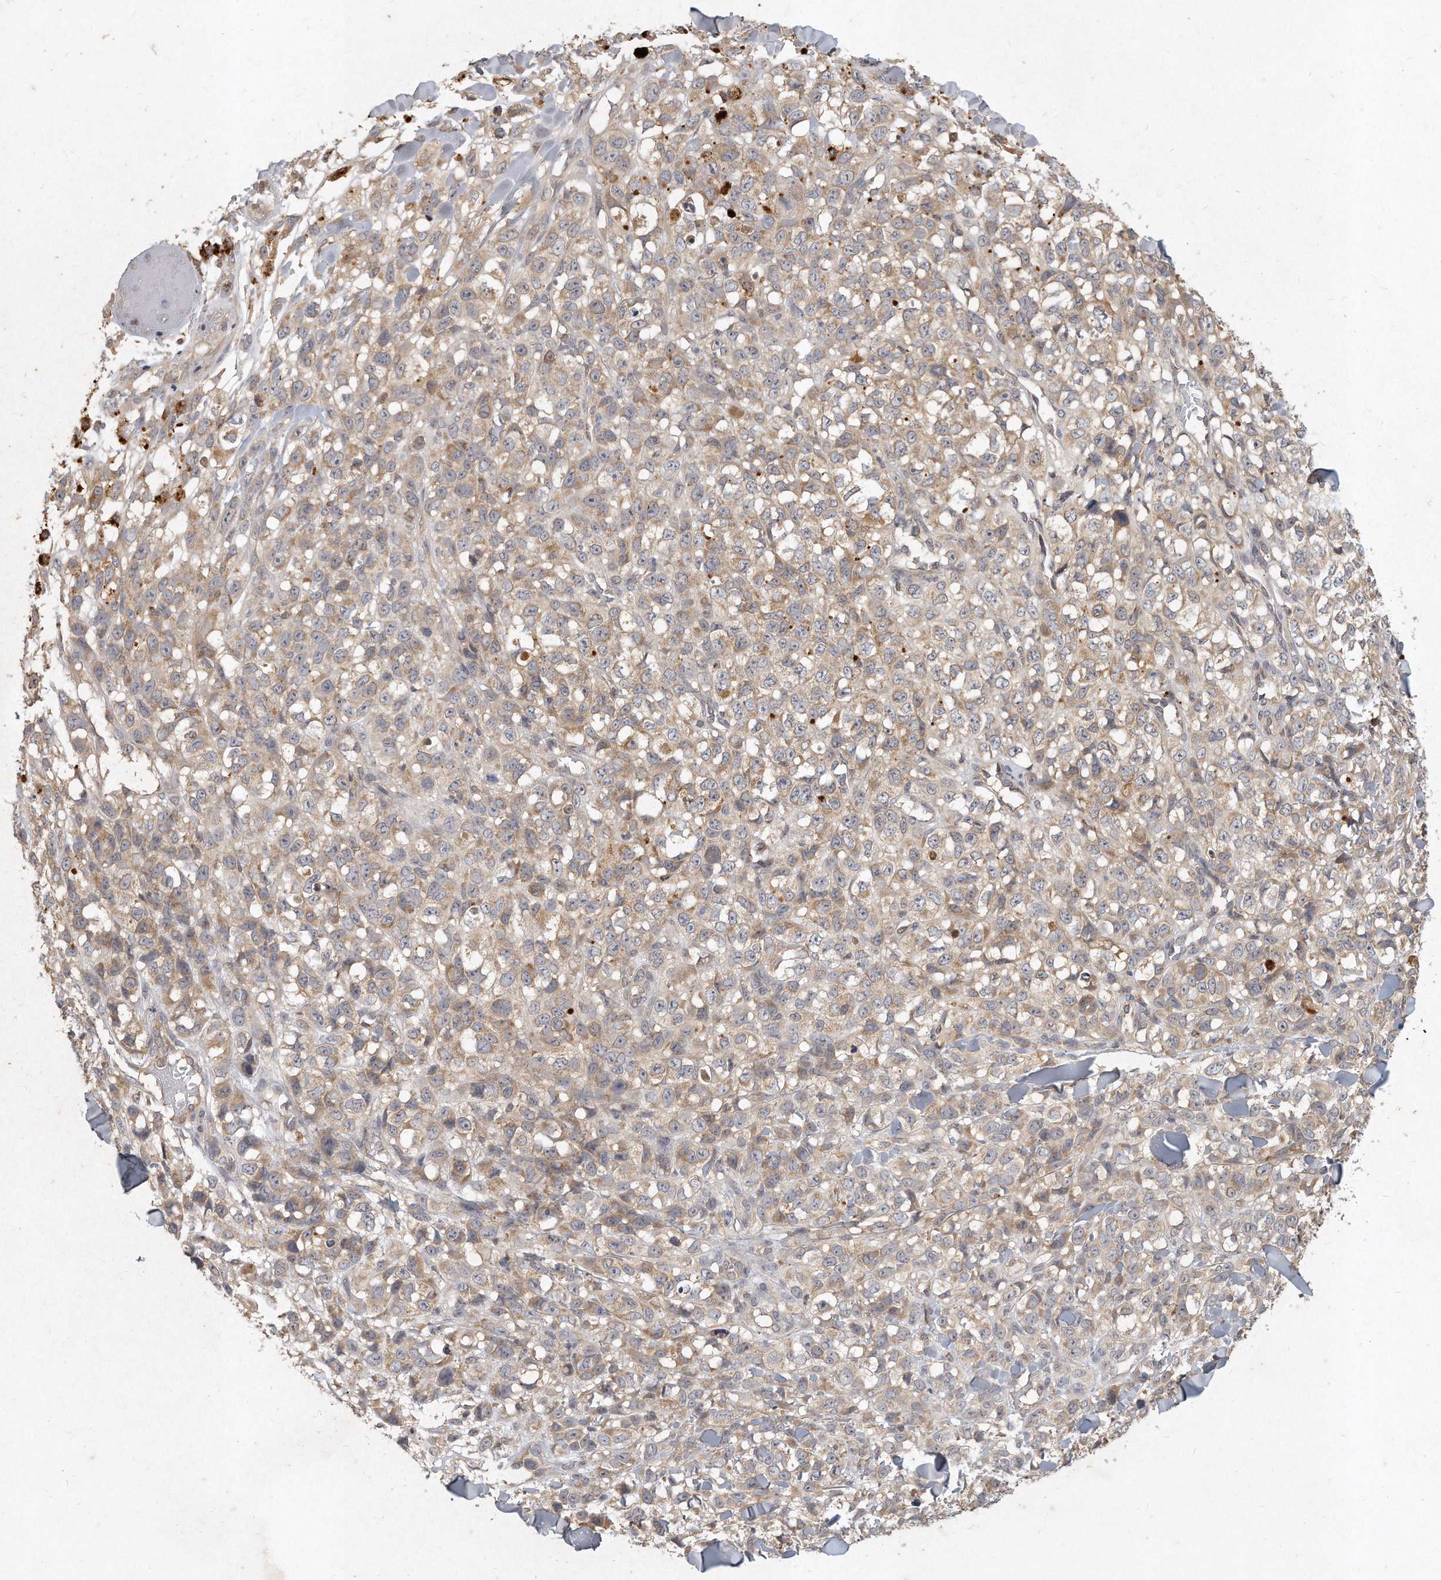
{"staining": {"intensity": "weak", "quantity": ">75%", "location": "cytoplasmic/membranous"}, "tissue": "melanoma", "cell_type": "Tumor cells", "image_type": "cancer", "snomed": [{"axis": "morphology", "description": "Malignant melanoma, Metastatic site"}, {"axis": "topography", "description": "Skin"}], "caption": "Immunohistochemistry histopathology image of neoplastic tissue: malignant melanoma (metastatic site) stained using immunohistochemistry reveals low levels of weak protein expression localized specifically in the cytoplasmic/membranous of tumor cells, appearing as a cytoplasmic/membranous brown color.", "gene": "LGALS8", "patient": {"sex": "female", "age": 72}}